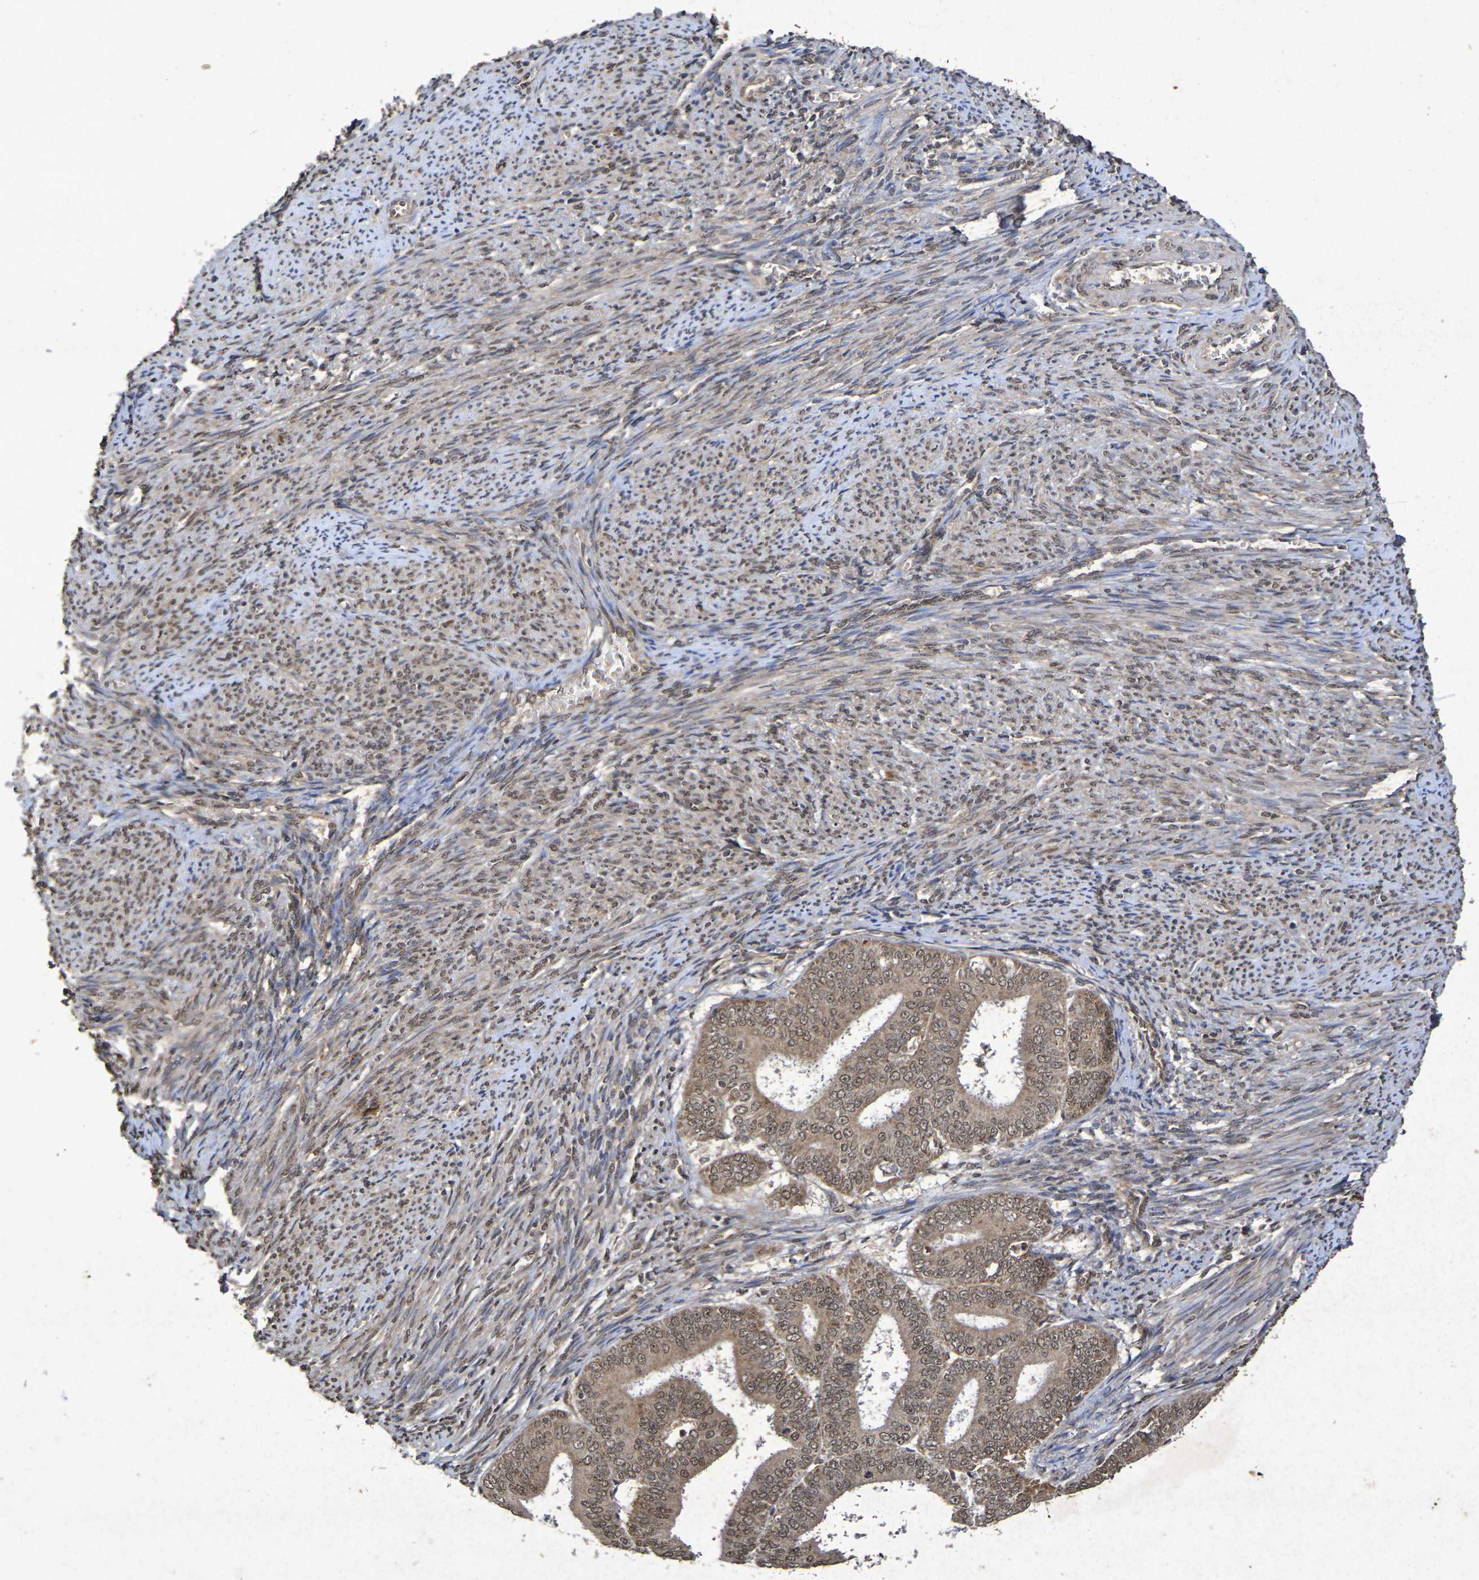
{"staining": {"intensity": "moderate", "quantity": ">75%", "location": "cytoplasmic/membranous,nuclear"}, "tissue": "endometrial cancer", "cell_type": "Tumor cells", "image_type": "cancer", "snomed": [{"axis": "morphology", "description": "Adenocarcinoma, NOS"}, {"axis": "topography", "description": "Endometrium"}], "caption": "Tumor cells show medium levels of moderate cytoplasmic/membranous and nuclear positivity in about >75% of cells in human adenocarcinoma (endometrial).", "gene": "GUCY1A2", "patient": {"sex": "female", "age": 63}}